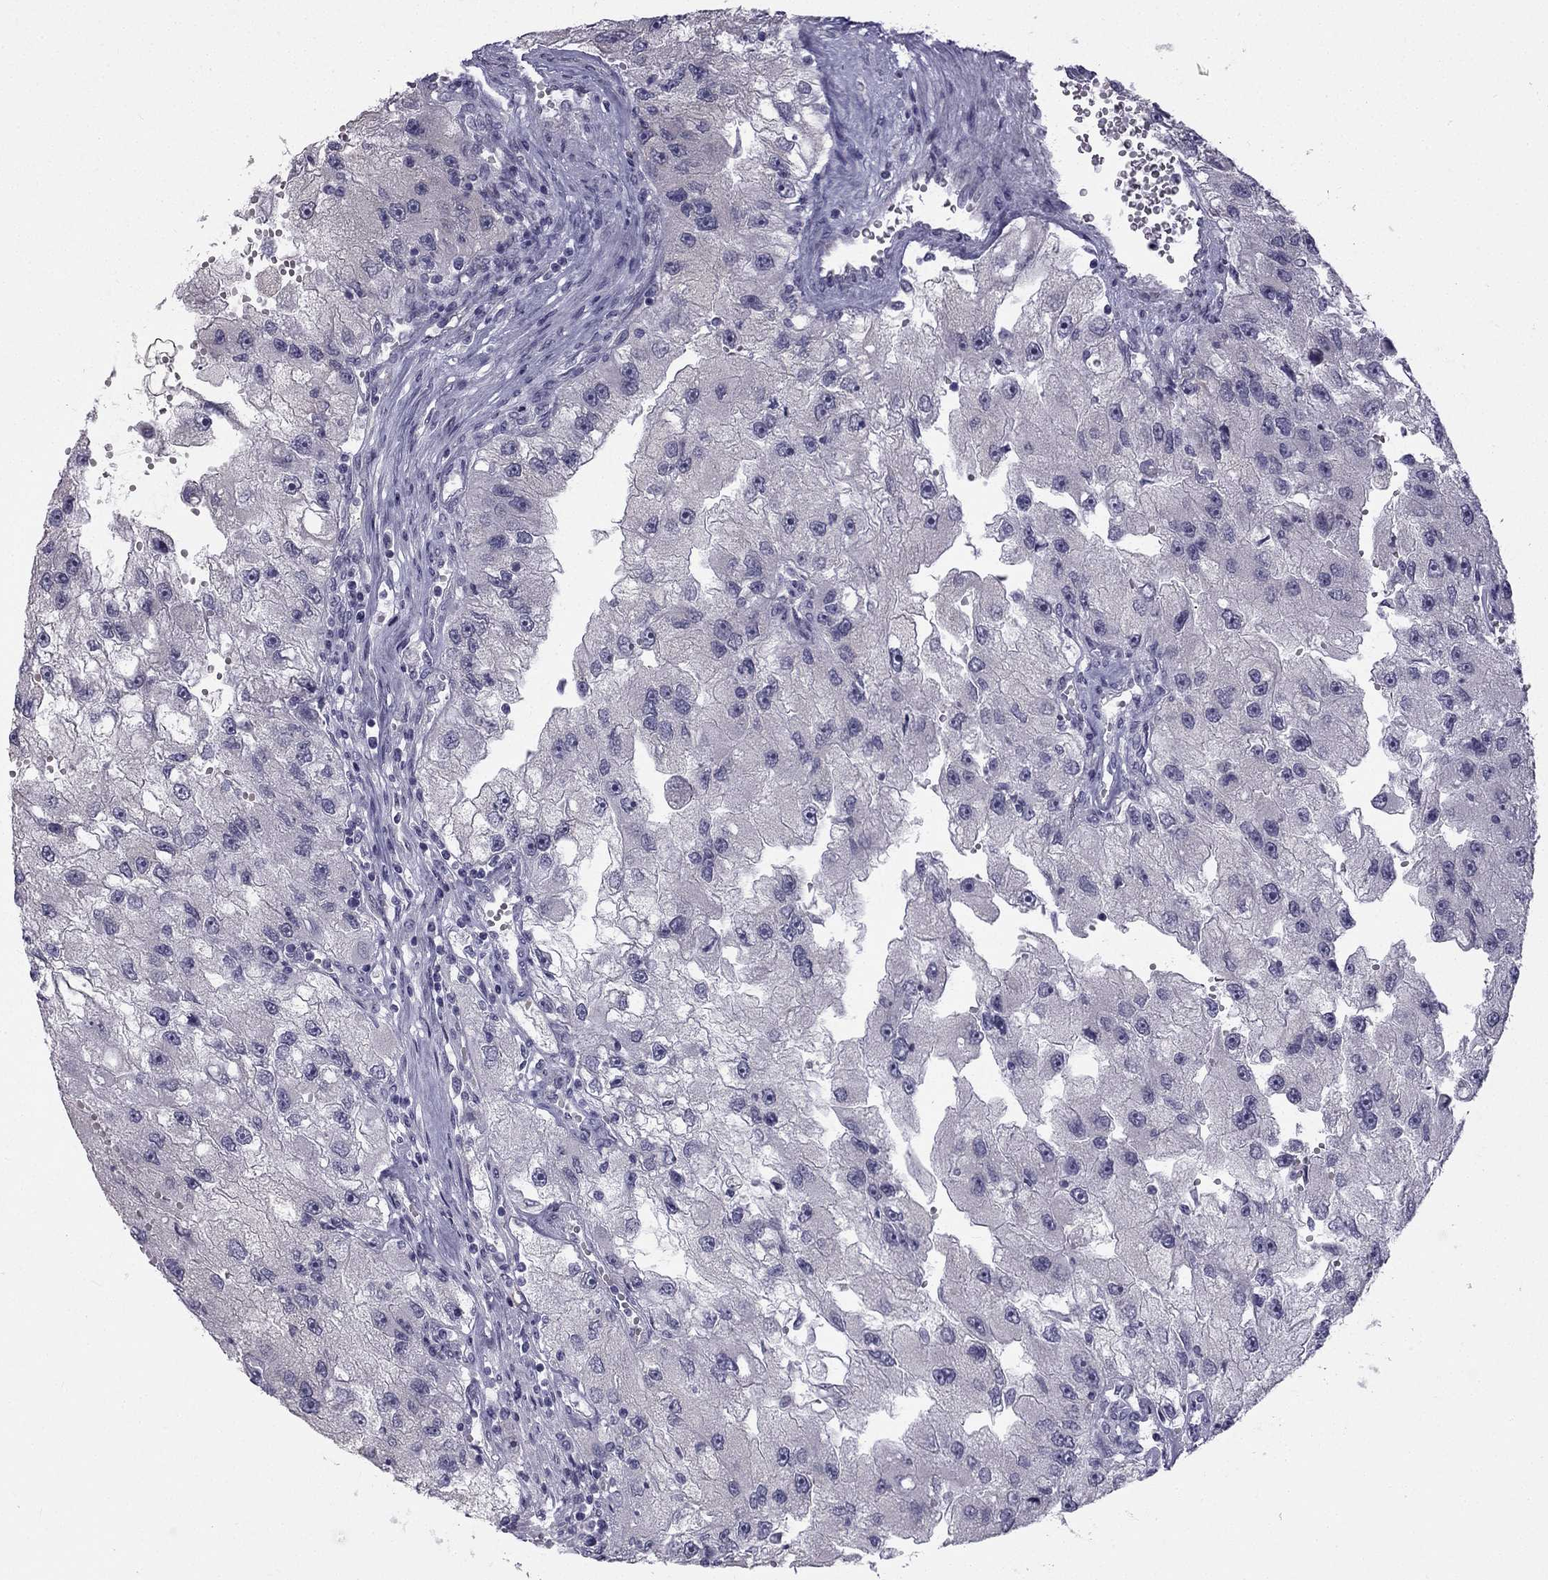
{"staining": {"intensity": "negative", "quantity": "none", "location": "none"}, "tissue": "renal cancer", "cell_type": "Tumor cells", "image_type": "cancer", "snomed": [{"axis": "morphology", "description": "Adenocarcinoma, NOS"}, {"axis": "topography", "description": "Kidney"}], "caption": "Human renal cancer (adenocarcinoma) stained for a protein using immunohistochemistry (IHC) reveals no staining in tumor cells.", "gene": "CCDC40", "patient": {"sex": "male", "age": 63}}